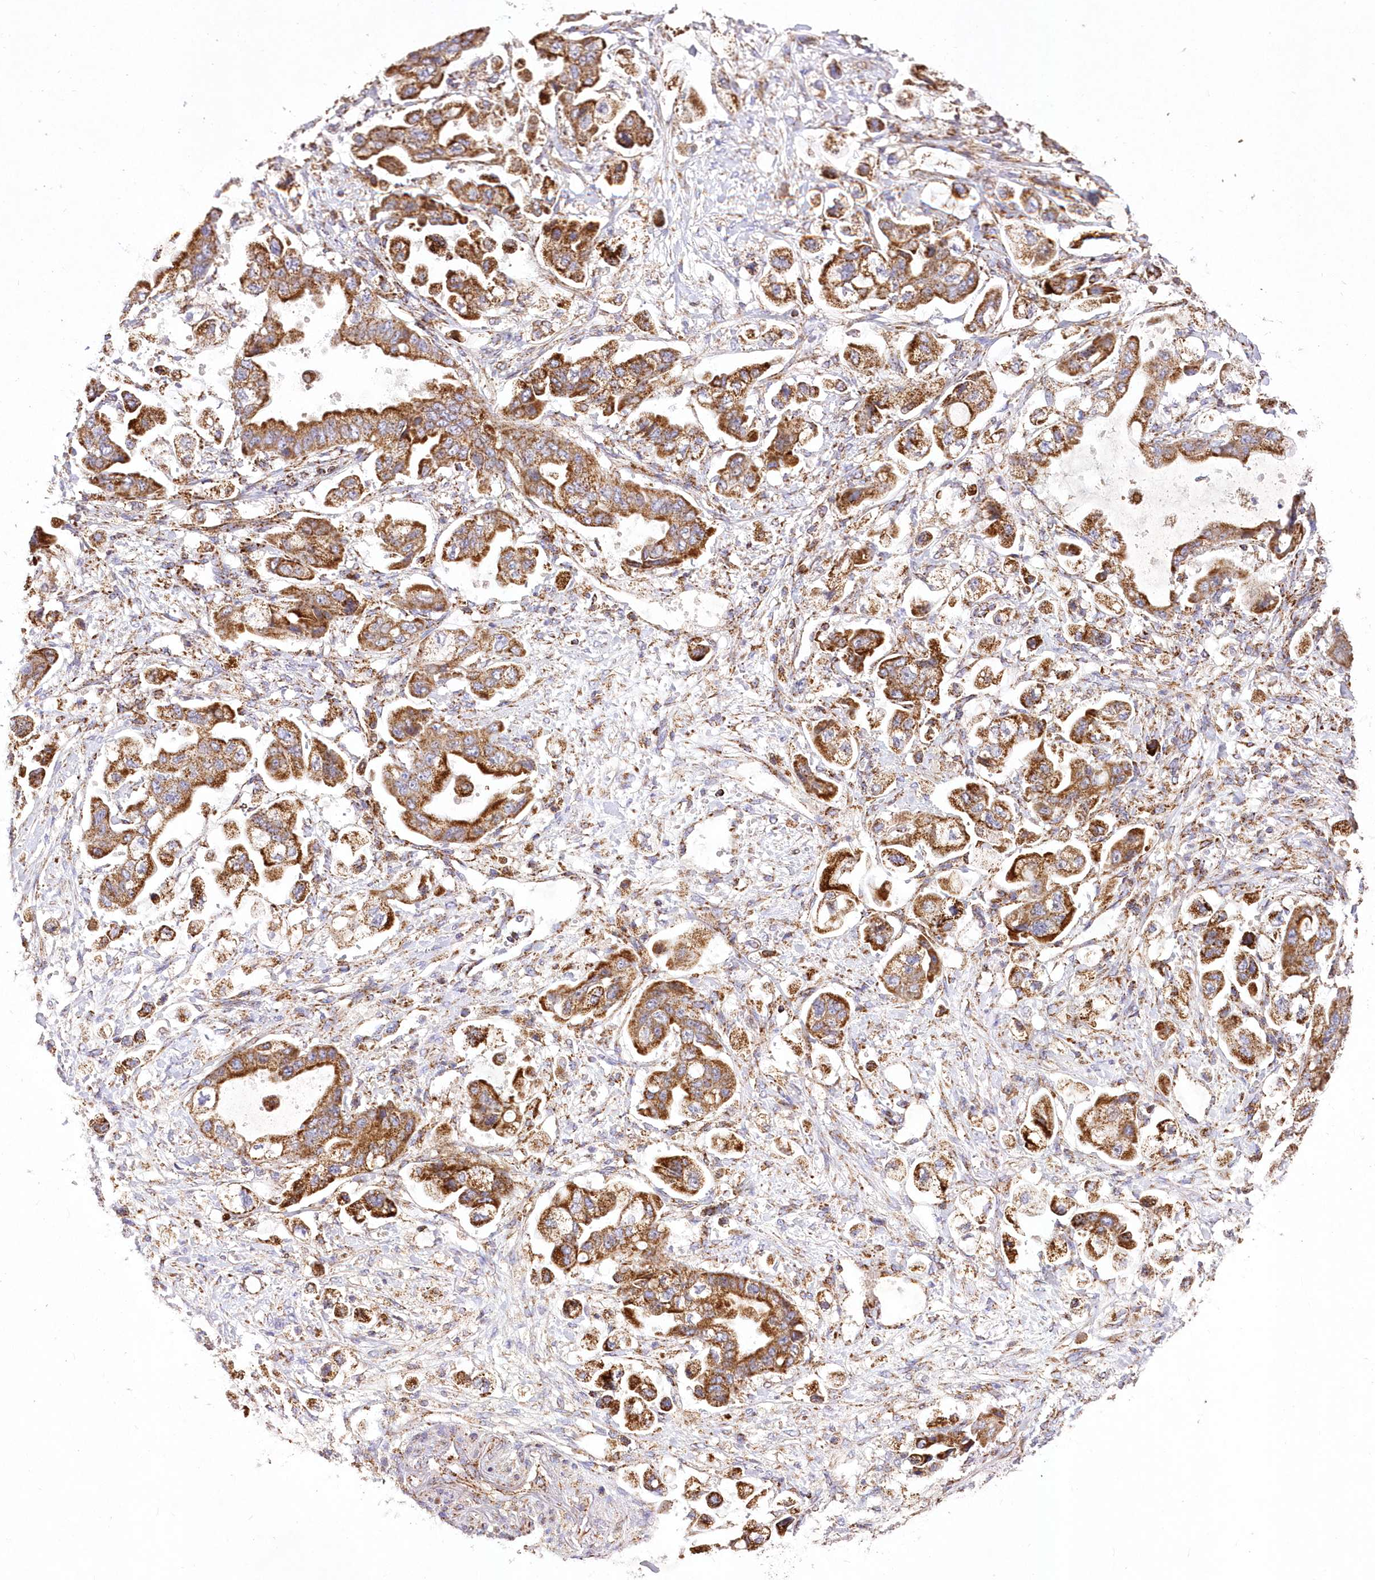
{"staining": {"intensity": "strong", "quantity": ">75%", "location": "cytoplasmic/membranous"}, "tissue": "stomach cancer", "cell_type": "Tumor cells", "image_type": "cancer", "snomed": [{"axis": "morphology", "description": "Adenocarcinoma, NOS"}, {"axis": "topography", "description": "Stomach"}], "caption": "An IHC histopathology image of tumor tissue is shown. Protein staining in brown highlights strong cytoplasmic/membranous positivity in stomach adenocarcinoma within tumor cells.", "gene": "ASNSD1", "patient": {"sex": "male", "age": 62}}